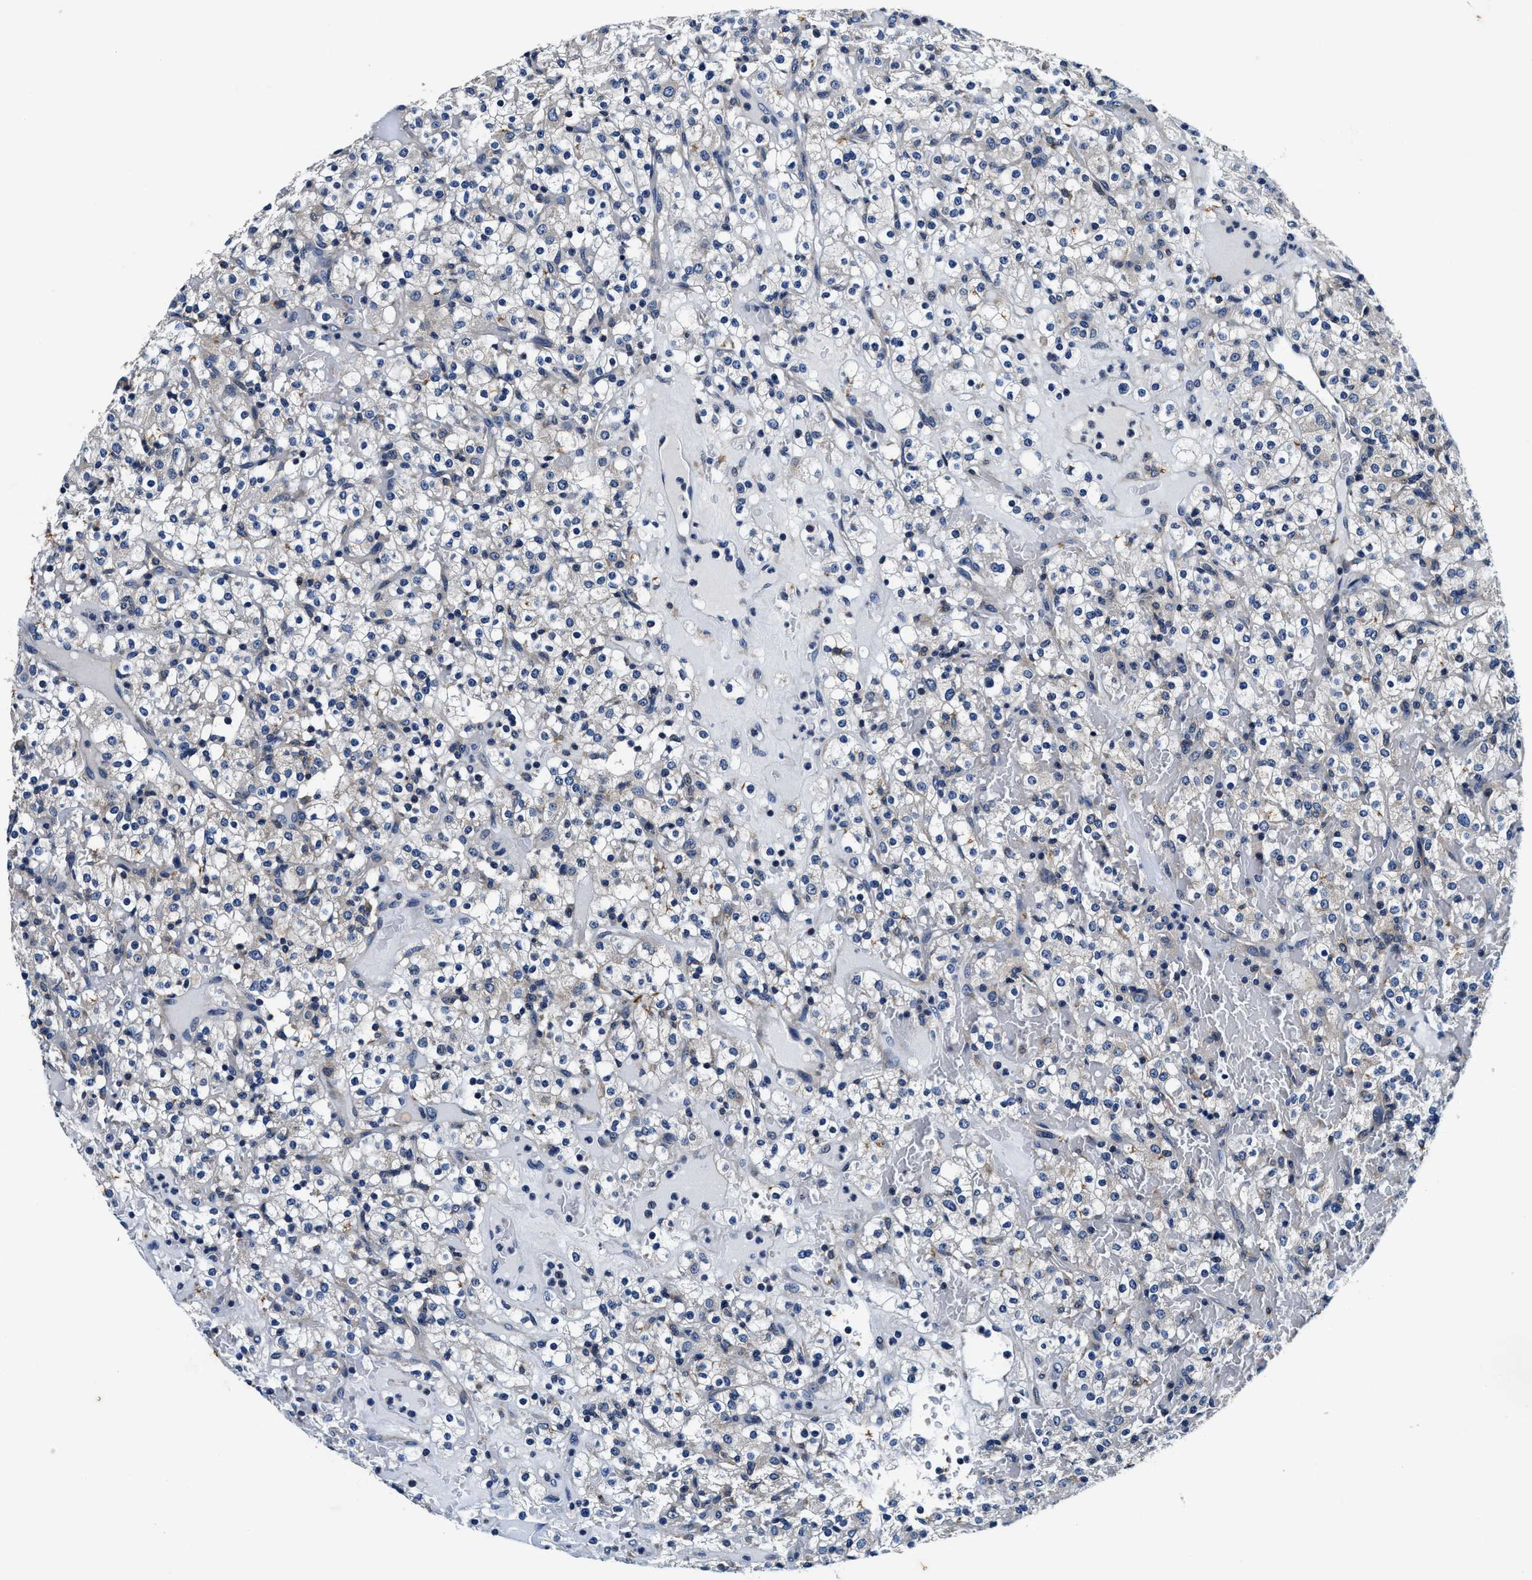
{"staining": {"intensity": "negative", "quantity": "none", "location": "none"}, "tissue": "renal cancer", "cell_type": "Tumor cells", "image_type": "cancer", "snomed": [{"axis": "morphology", "description": "Normal tissue, NOS"}, {"axis": "morphology", "description": "Adenocarcinoma, NOS"}, {"axis": "topography", "description": "Kidney"}], "caption": "Immunohistochemistry (IHC) histopathology image of neoplastic tissue: renal adenocarcinoma stained with DAB demonstrates no significant protein staining in tumor cells. (Stains: DAB (3,3'-diaminobenzidine) IHC with hematoxylin counter stain, Microscopy: brightfield microscopy at high magnification).", "gene": "PI4KB", "patient": {"sex": "female", "age": 72}}